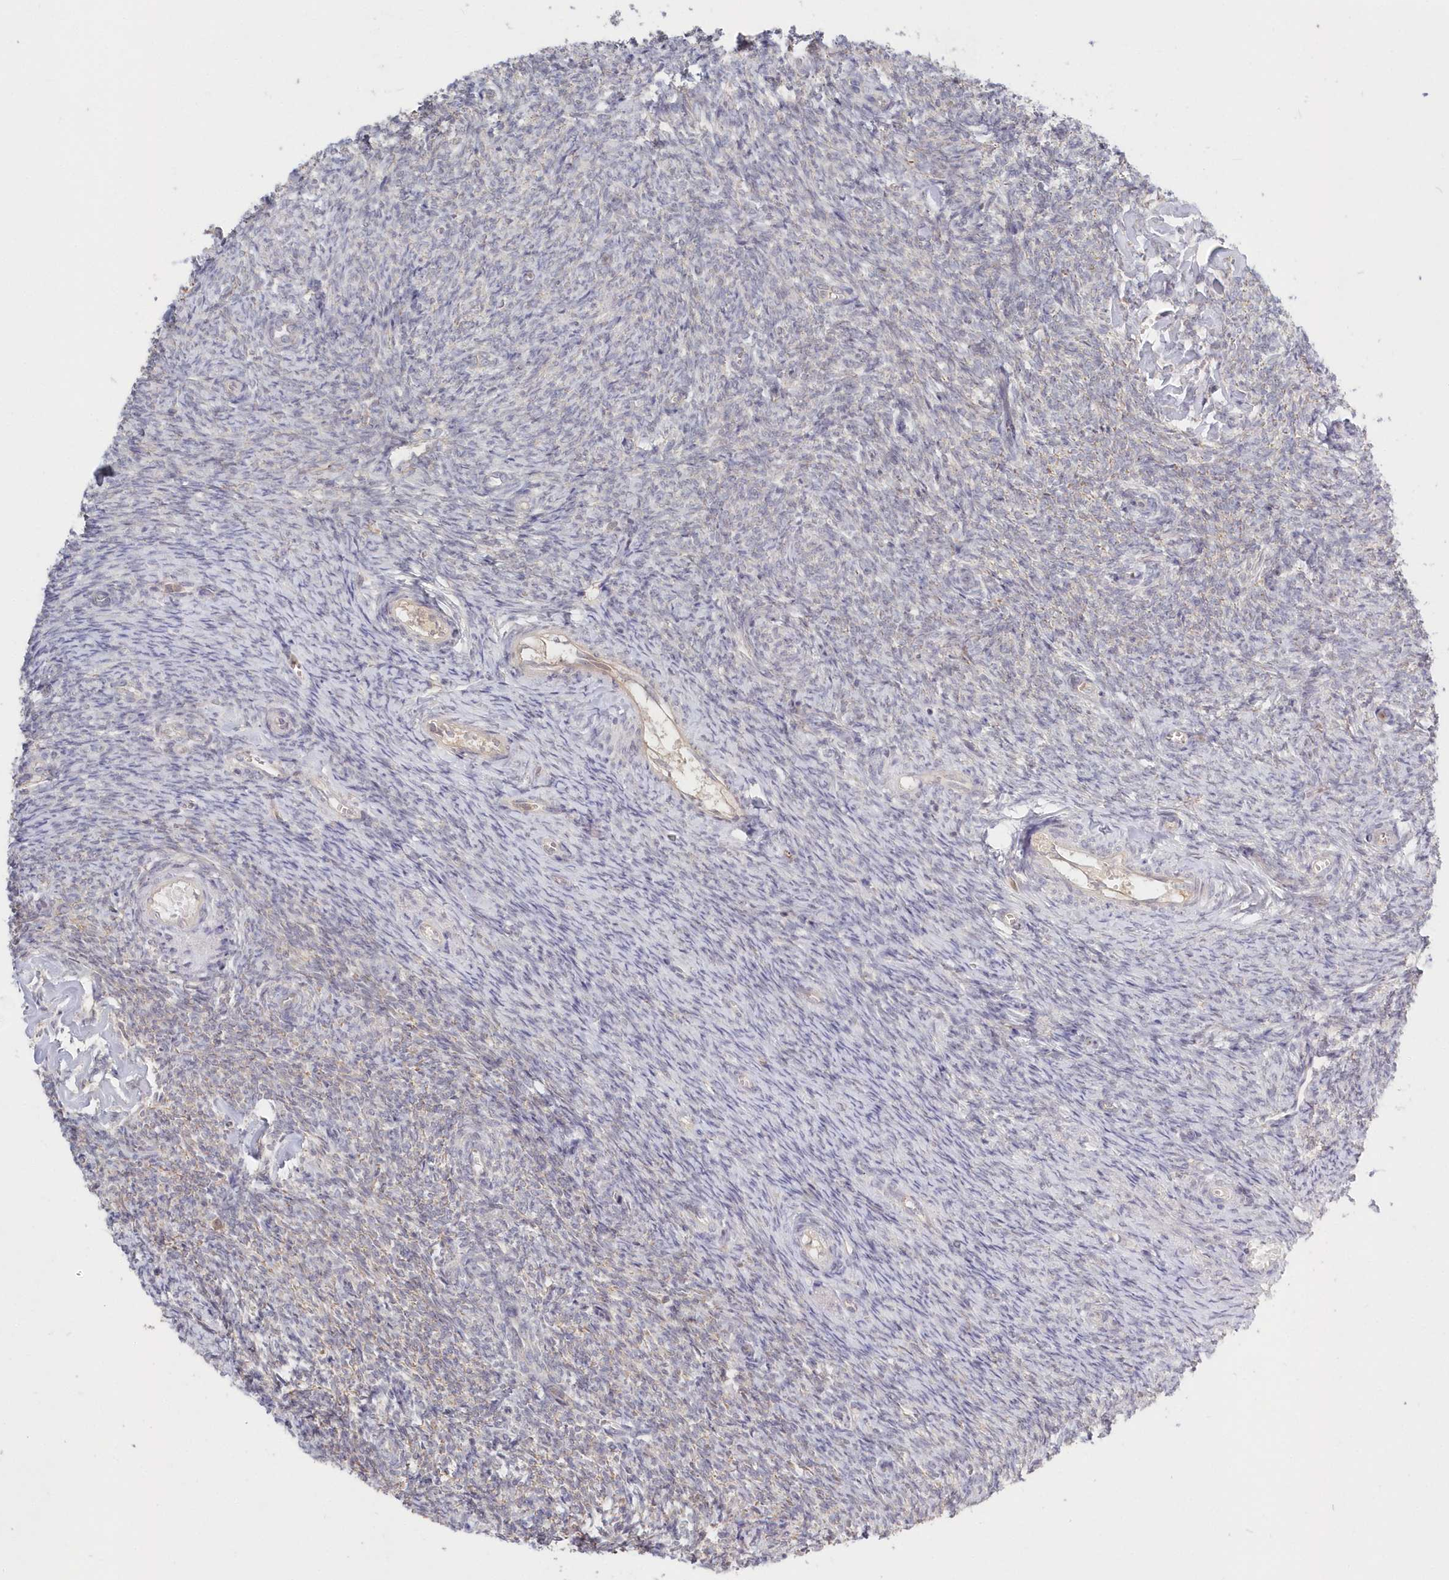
{"staining": {"intensity": "negative", "quantity": "none", "location": "none"}, "tissue": "ovary", "cell_type": "Ovarian stroma cells", "image_type": "normal", "snomed": [{"axis": "morphology", "description": "Normal tissue, NOS"}, {"axis": "topography", "description": "Ovary"}], "caption": "A photomicrograph of human ovary is negative for staining in ovarian stroma cells. Nuclei are stained in blue.", "gene": "KATNA1", "patient": {"sex": "female", "age": 44}}